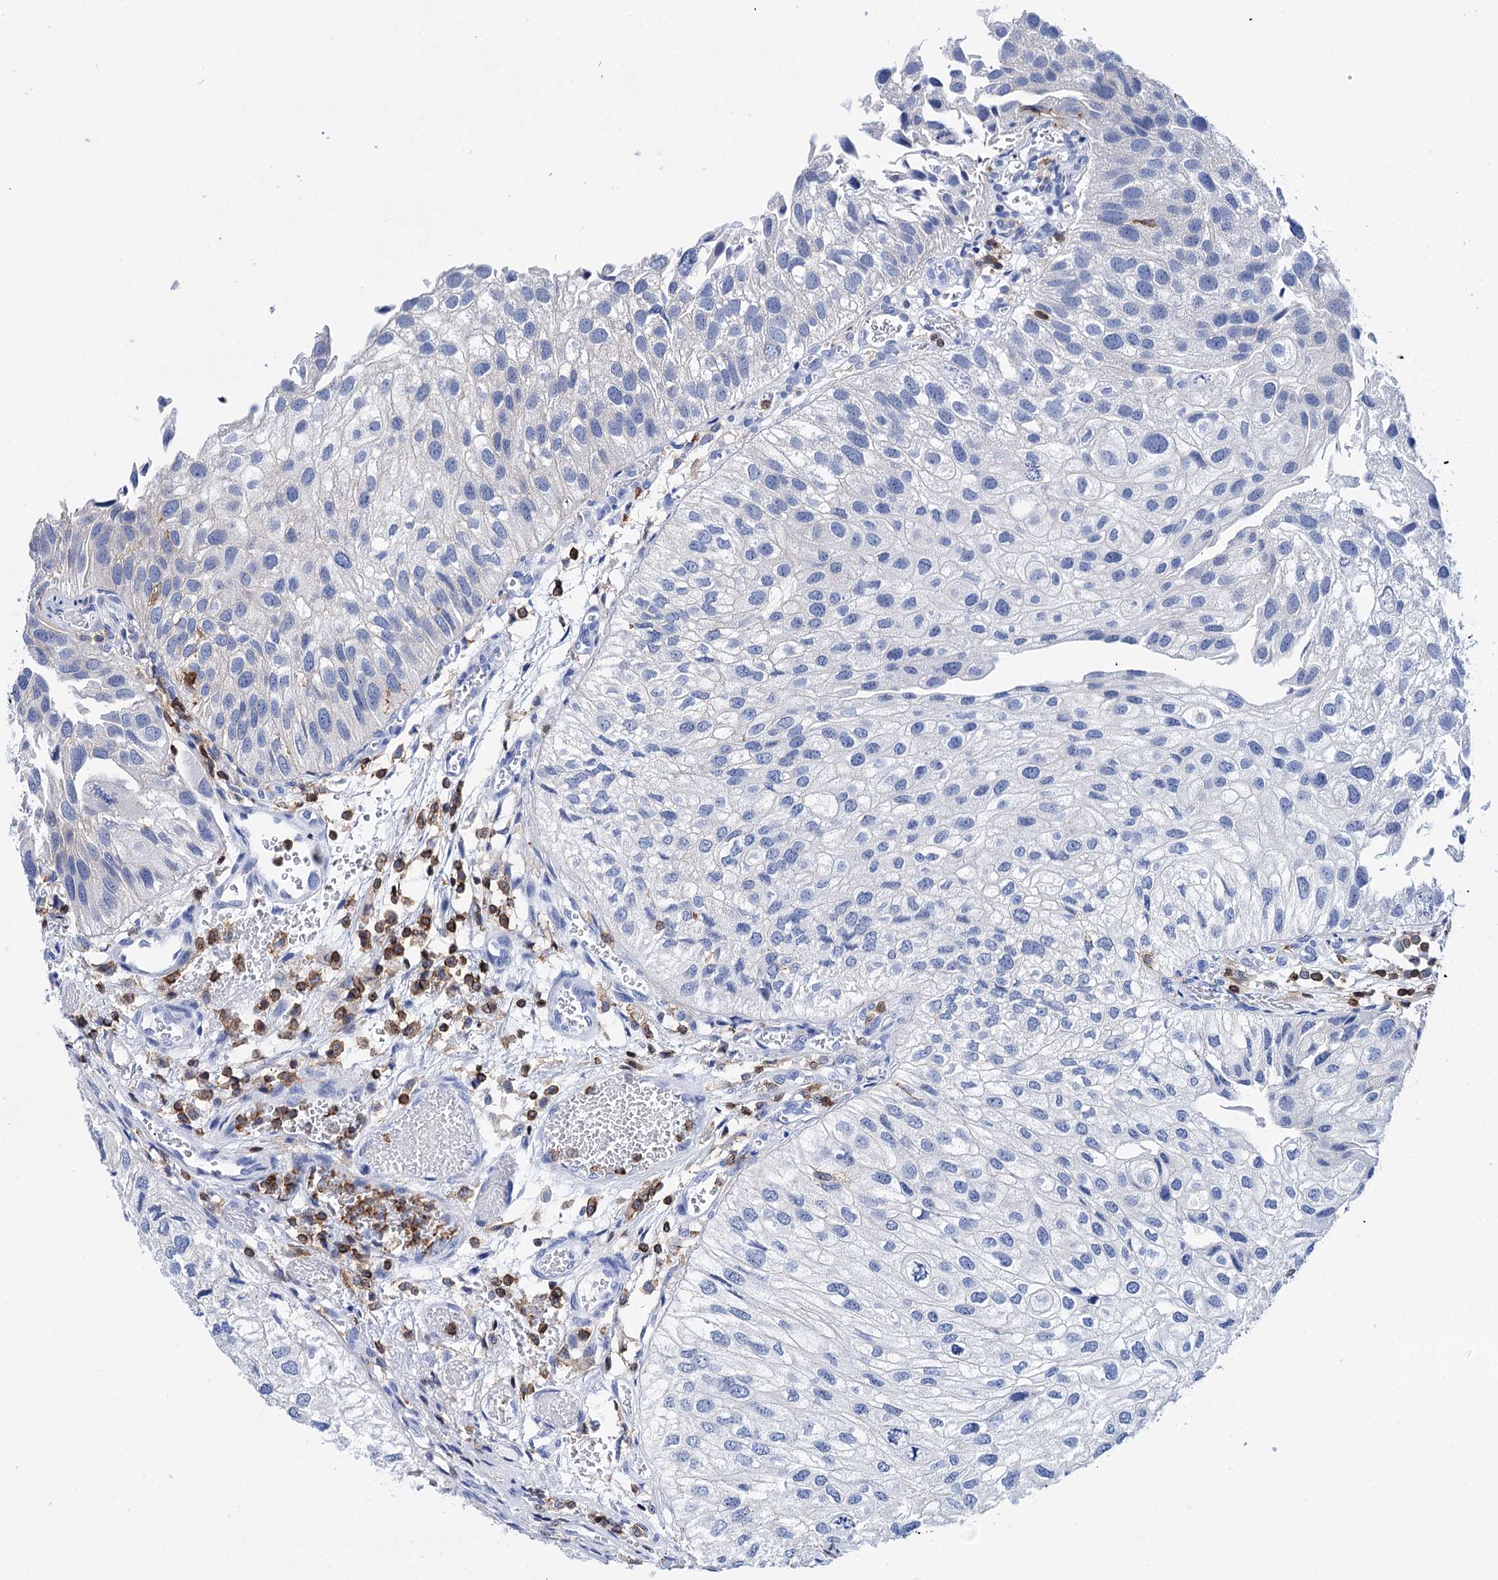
{"staining": {"intensity": "negative", "quantity": "none", "location": "none"}, "tissue": "urothelial cancer", "cell_type": "Tumor cells", "image_type": "cancer", "snomed": [{"axis": "morphology", "description": "Urothelial carcinoma, Low grade"}, {"axis": "topography", "description": "Urinary bladder"}], "caption": "A photomicrograph of urothelial cancer stained for a protein displays no brown staining in tumor cells. Brightfield microscopy of immunohistochemistry (IHC) stained with DAB (3,3'-diaminobenzidine) (brown) and hematoxylin (blue), captured at high magnification.", "gene": "DEF6", "patient": {"sex": "female", "age": 89}}